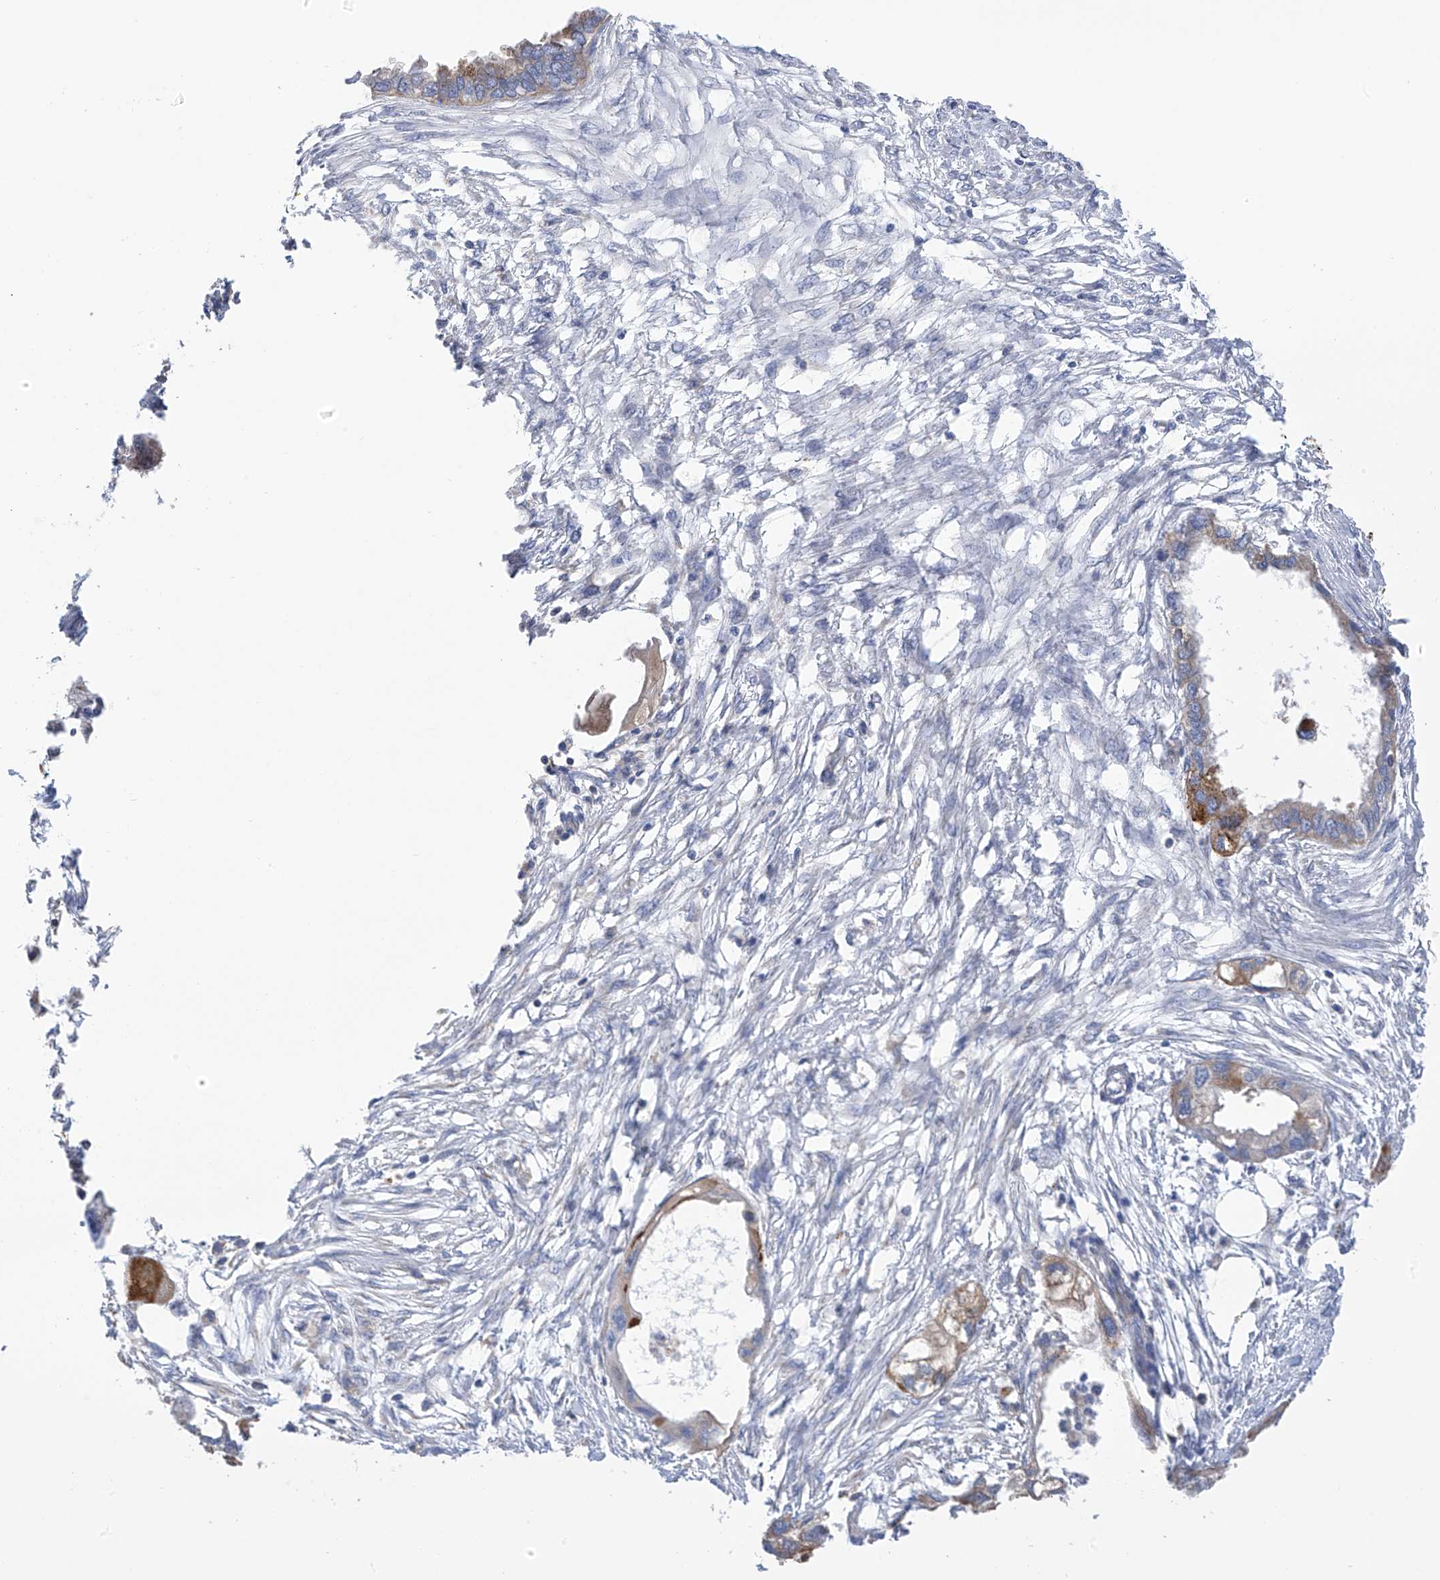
{"staining": {"intensity": "moderate", "quantity": "25%-75%", "location": "cytoplasmic/membranous"}, "tissue": "endometrial cancer", "cell_type": "Tumor cells", "image_type": "cancer", "snomed": [{"axis": "morphology", "description": "Adenocarcinoma, NOS"}, {"axis": "morphology", "description": "Adenocarcinoma, metastatic, NOS"}, {"axis": "topography", "description": "Adipose tissue"}, {"axis": "topography", "description": "Endometrium"}], "caption": "This is an image of IHC staining of endometrial metastatic adenocarcinoma, which shows moderate staining in the cytoplasmic/membranous of tumor cells.", "gene": "ITM2B", "patient": {"sex": "female", "age": 67}}